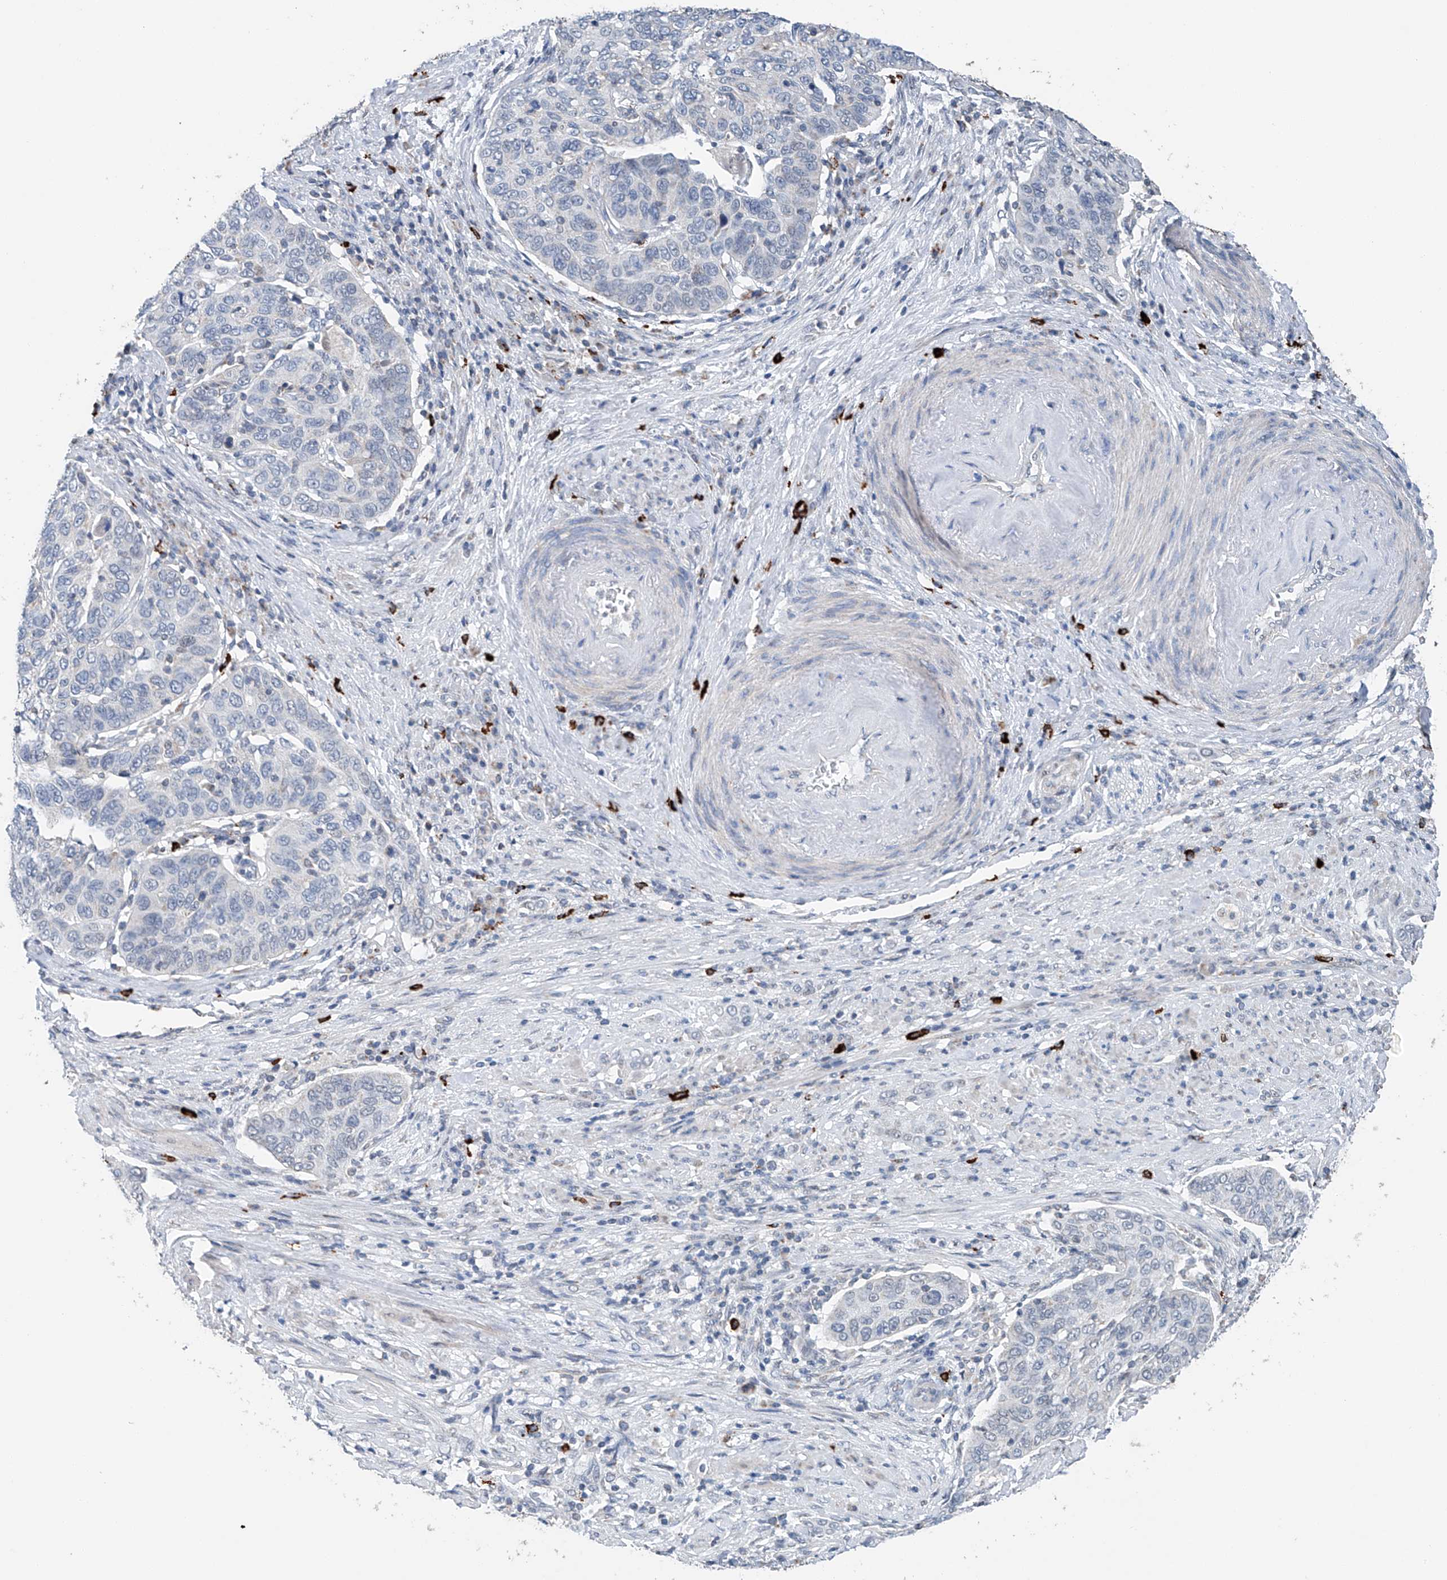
{"staining": {"intensity": "negative", "quantity": "none", "location": "none"}, "tissue": "cervical cancer", "cell_type": "Tumor cells", "image_type": "cancer", "snomed": [{"axis": "morphology", "description": "Squamous cell carcinoma, NOS"}, {"axis": "topography", "description": "Cervix"}], "caption": "Tumor cells show no significant protein staining in squamous cell carcinoma (cervical). (DAB IHC, high magnification).", "gene": "KLF15", "patient": {"sex": "female", "age": 60}}